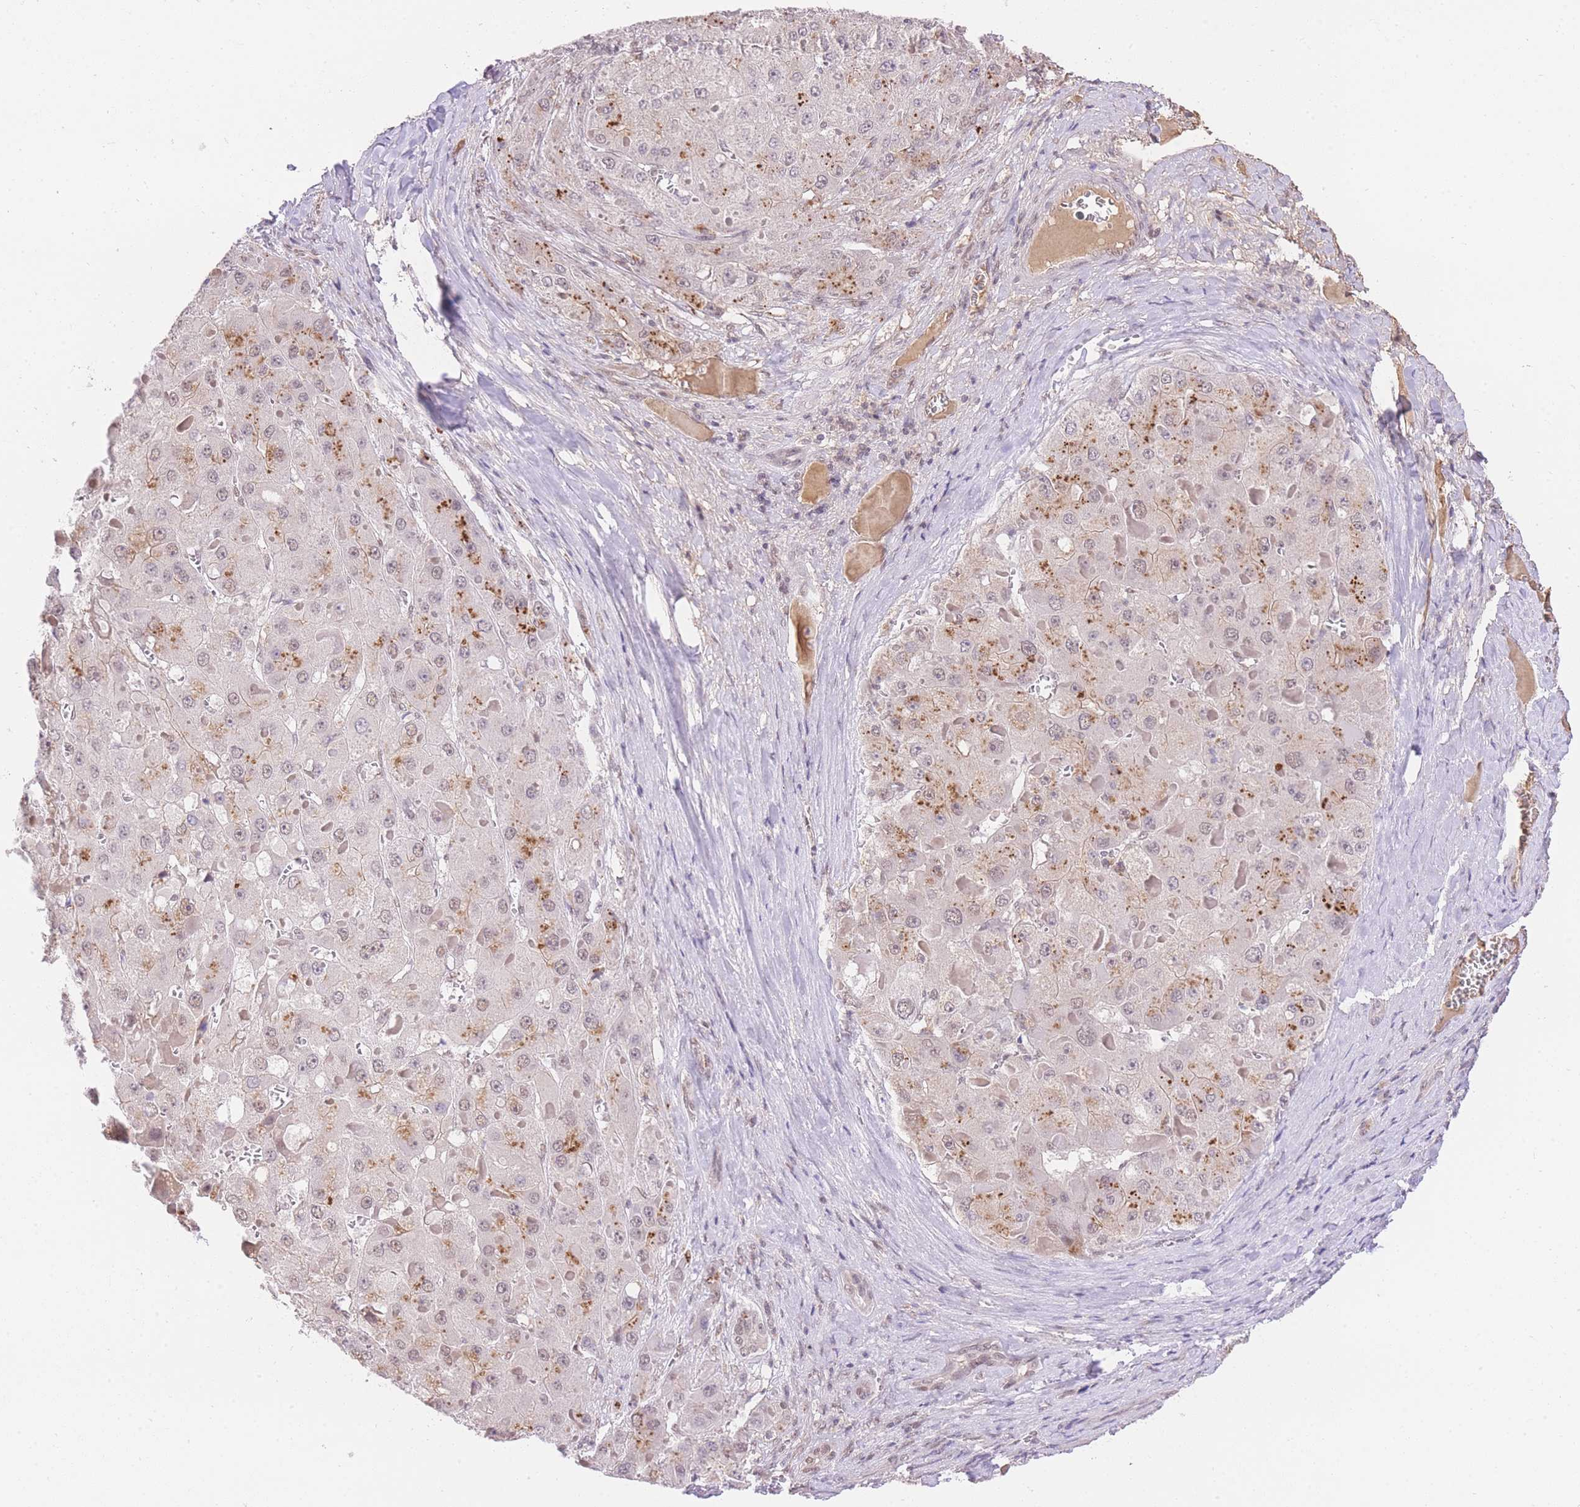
{"staining": {"intensity": "weak", "quantity": "<25%", "location": "nuclear"}, "tissue": "liver cancer", "cell_type": "Tumor cells", "image_type": "cancer", "snomed": [{"axis": "morphology", "description": "Carcinoma, Hepatocellular, NOS"}, {"axis": "topography", "description": "Liver"}], "caption": "DAB immunohistochemical staining of liver cancer (hepatocellular carcinoma) shows no significant positivity in tumor cells. Brightfield microscopy of immunohistochemistry (IHC) stained with DAB (3,3'-diaminobenzidine) (brown) and hematoxylin (blue), captured at high magnification.", "gene": "UBXN7", "patient": {"sex": "female", "age": 73}}